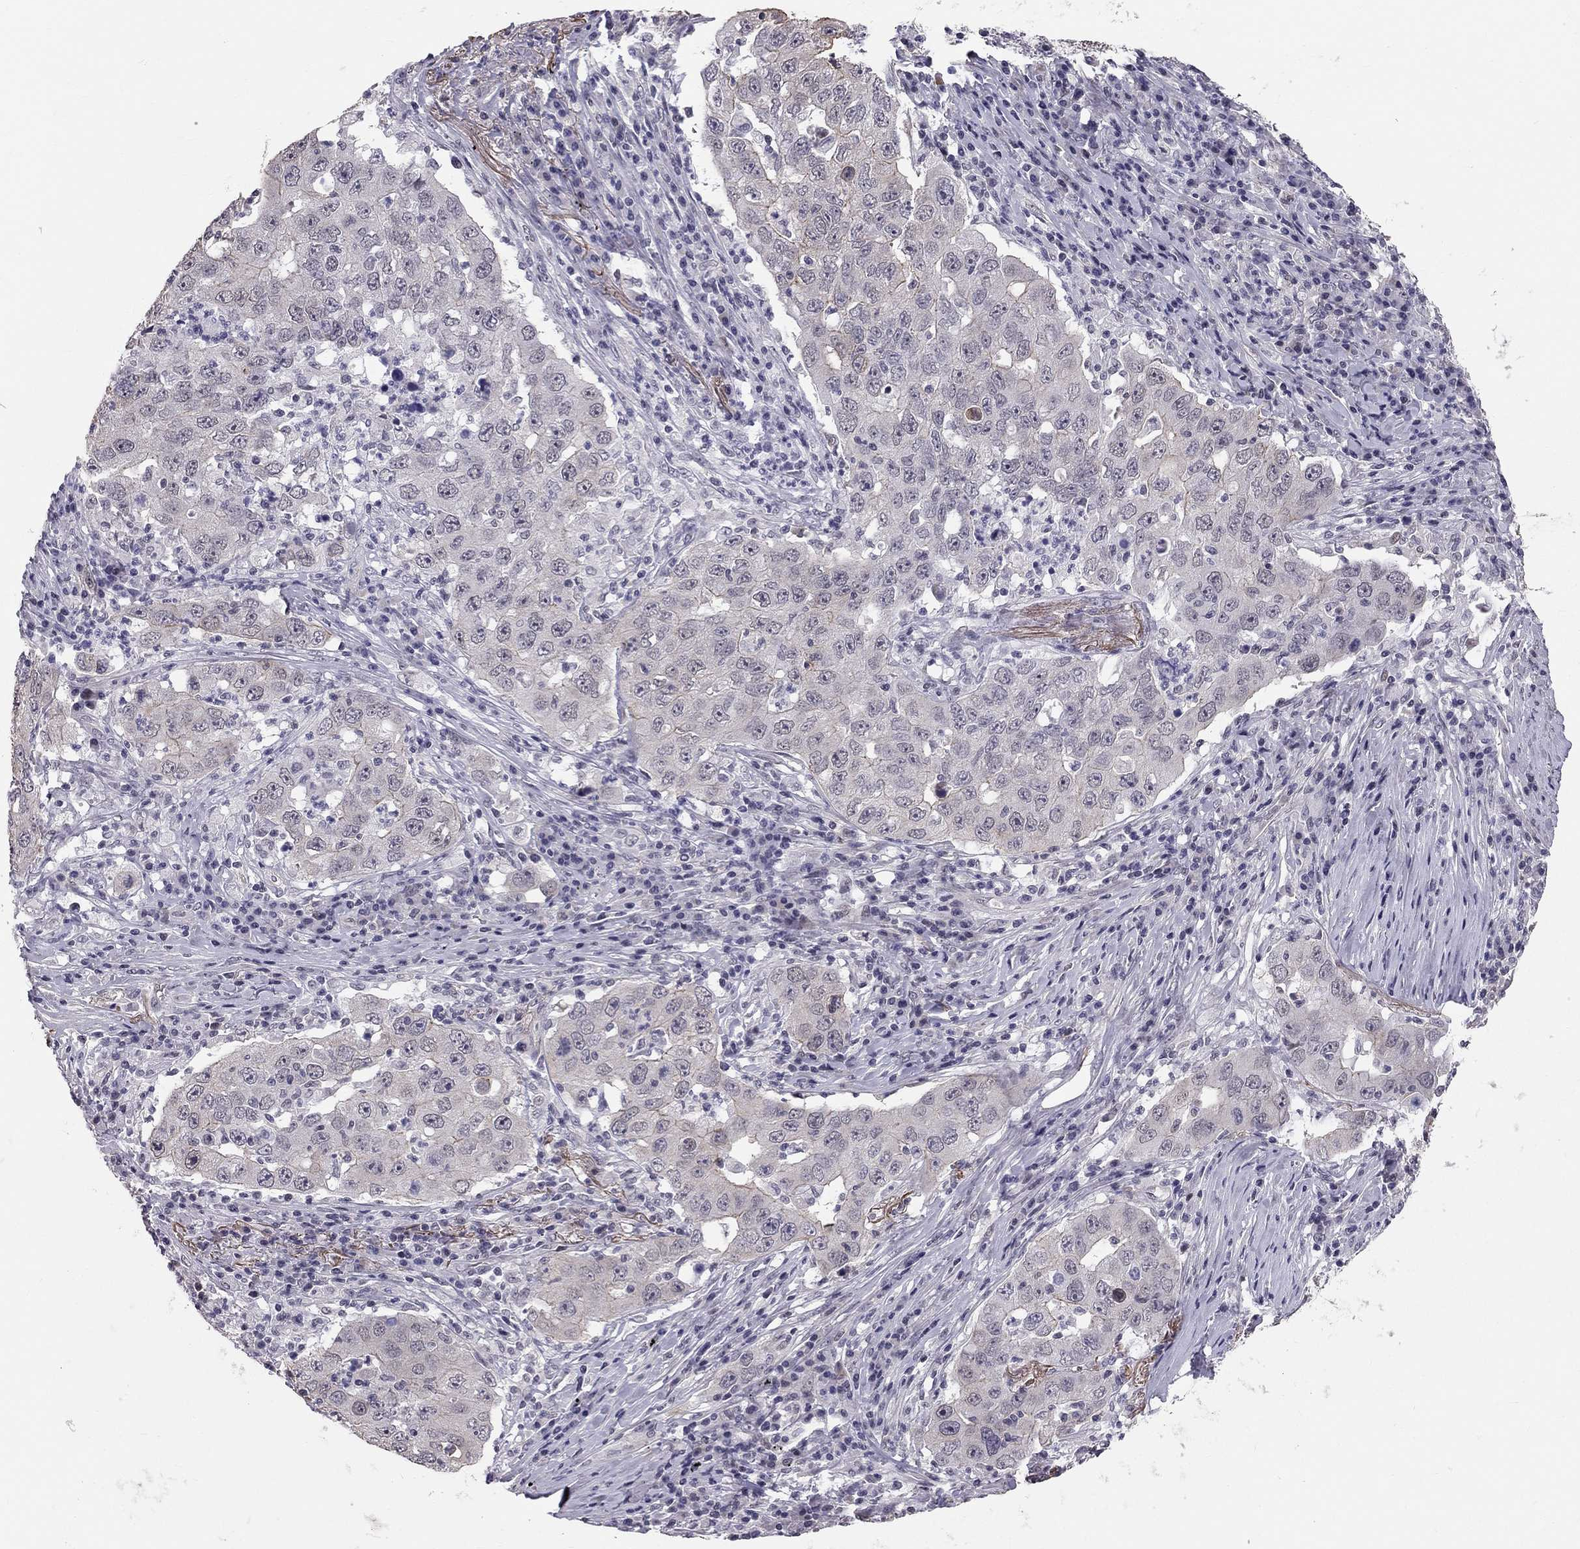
{"staining": {"intensity": "negative", "quantity": "none", "location": "none"}, "tissue": "lung cancer", "cell_type": "Tumor cells", "image_type": "cancer", "snomed": [{"axis": "morphology", "description": "Adenocarcinoma, NOS"}, {"axis": "topography", "description": "Lung"}], "caption": "Tumor cells show no significant protein positivity in lung cancer (adenocarcinoma).", "gene": "GJB4", "patient": {"sex": "male", "age": 73}}